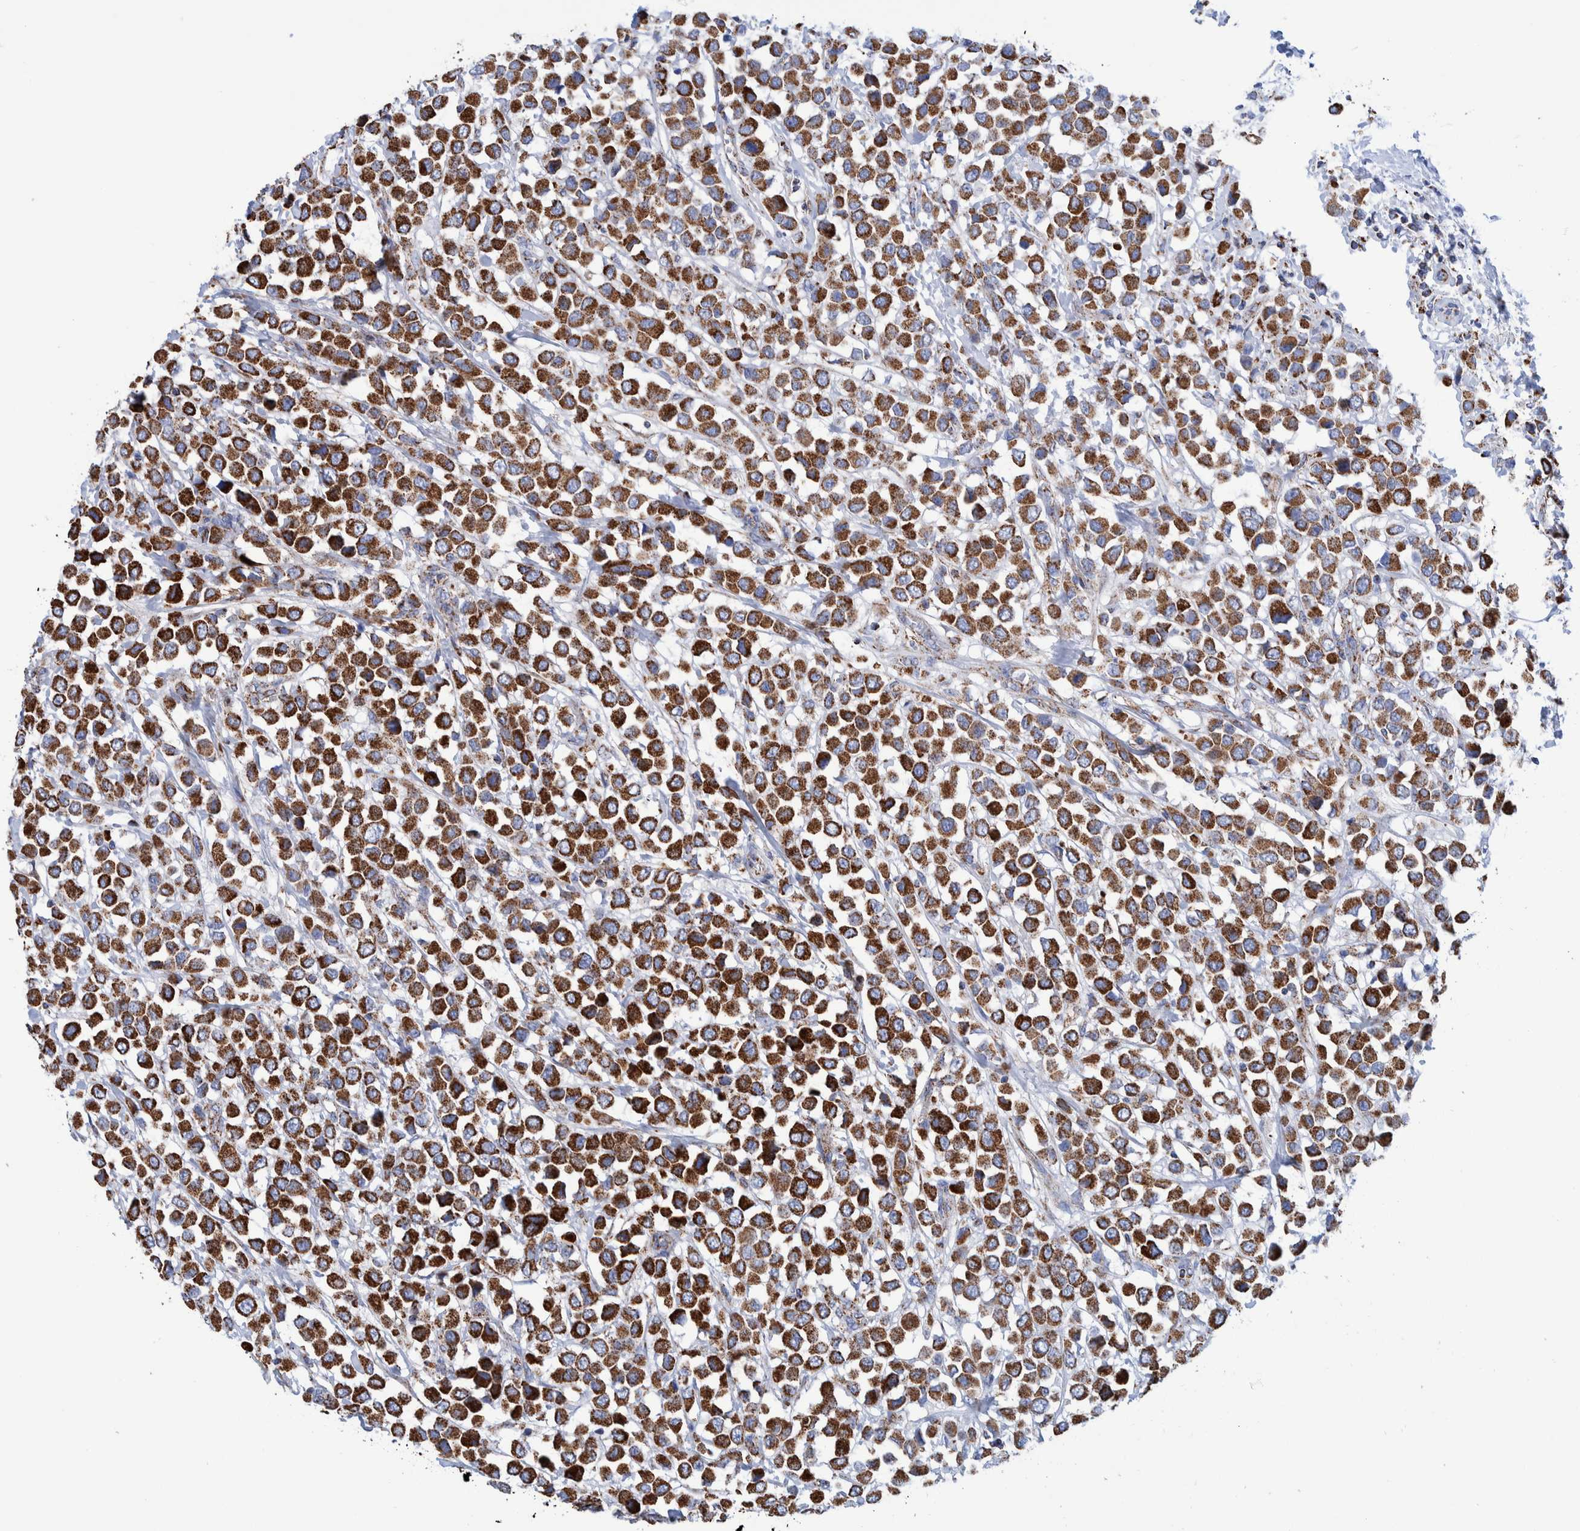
{"staining": {"intensity": "strong", "quantity": ">75%", "location": "cytoplasmic/membranous"}, "tissue": "breast cancer", "cell_type": "Tumor cells", "image_type": "cancer", "snomed": [{"axis": "morphology", "description": "Duct carcinoma"}, {"axis": "topography", "description": "Breast"}], "caption": "Immunohistochemistry photomicrograph of human breast cancer stained for a protein (brown), which demonstrates high levels of strong cytoplasmic/membranous positivity in about >75% of tumor cells.", "gene": "DECR1", "patient": {"sex": "female", "age": 61}}